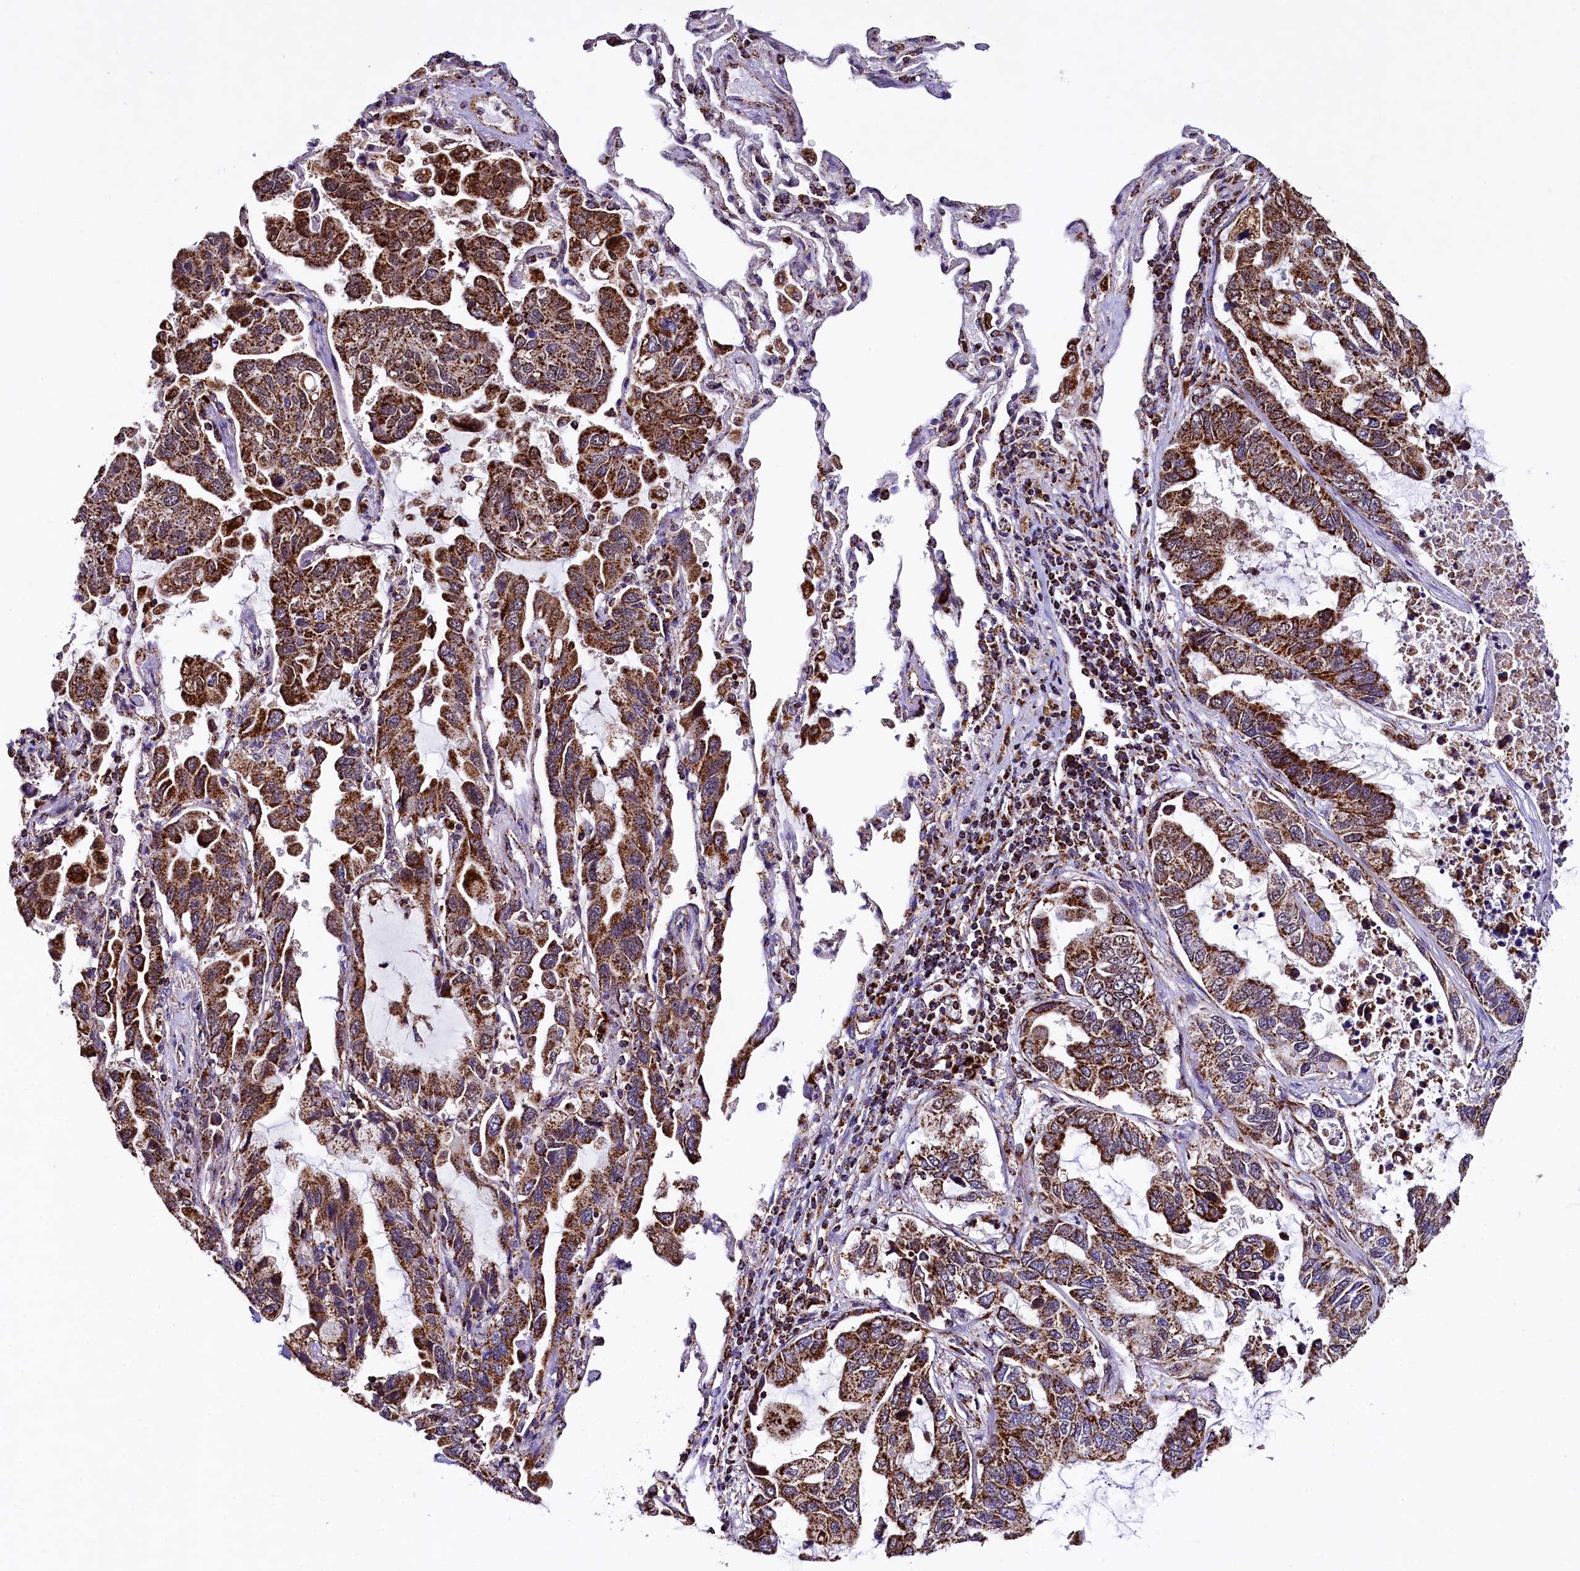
{"staining": {"intensity": "strong", "quantity": ">75%", "location": "cytoplasmic/membranous"}, "tissue": "lung cancer", "cell_type": "Tumor cells", "image_type": "cancer", "snomed": [{"axis": "morphology", "description": "Adenocarcinoma, NOS"}, {"axis": "topography", "description": "Lung"}], "caption": "The immunohistochemical stain highlights strong cytoplasmic/membranous expression in tumor cells of lung cancer (adenocarcinoma) tissue. (DAB = brown stain, brightfield microscopy at high magnification).", "gene": "KLC2", "patient": {"sex": "male", "age": 64}}